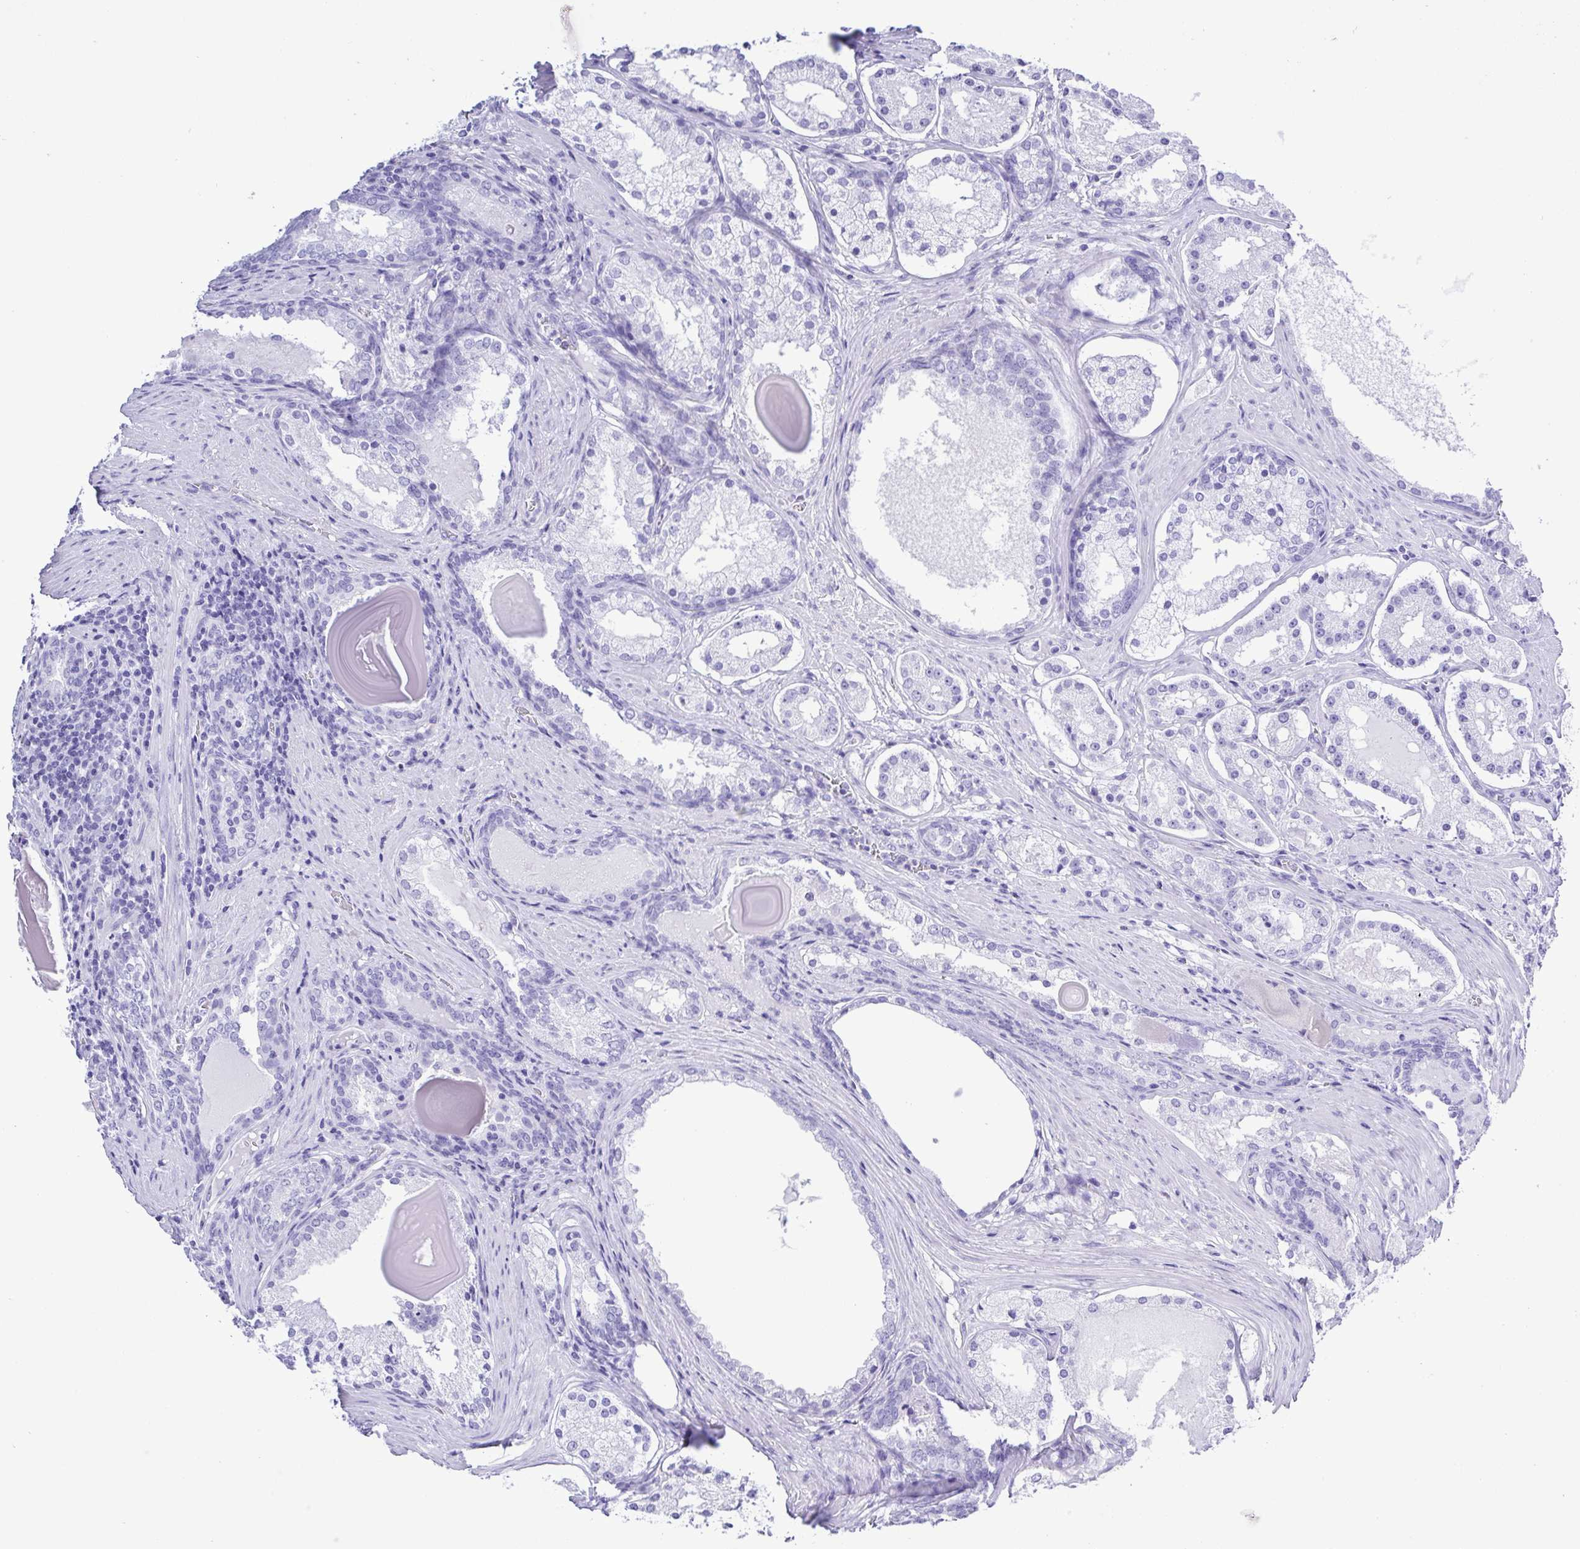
{"staining": {"intensity": "negative", "quantity": "none", "location": "none"}, "tissue": "prostate cancer", "cell_type": "Tumor cells", "image_type": "cancer", "snomed": [{"axis": "morphology", "description": "Adenocarcinoma, Low grade"}, {"axis": "topography", "description": "Prostate"}], "caption": "IHC micrograph of prostate adenocarcinoma (low-grade) stained for a protein (brown), which reveals no staining in tumor cells.", "gene": "SYT1", "patient": {"sex": "male", "age": 57}}